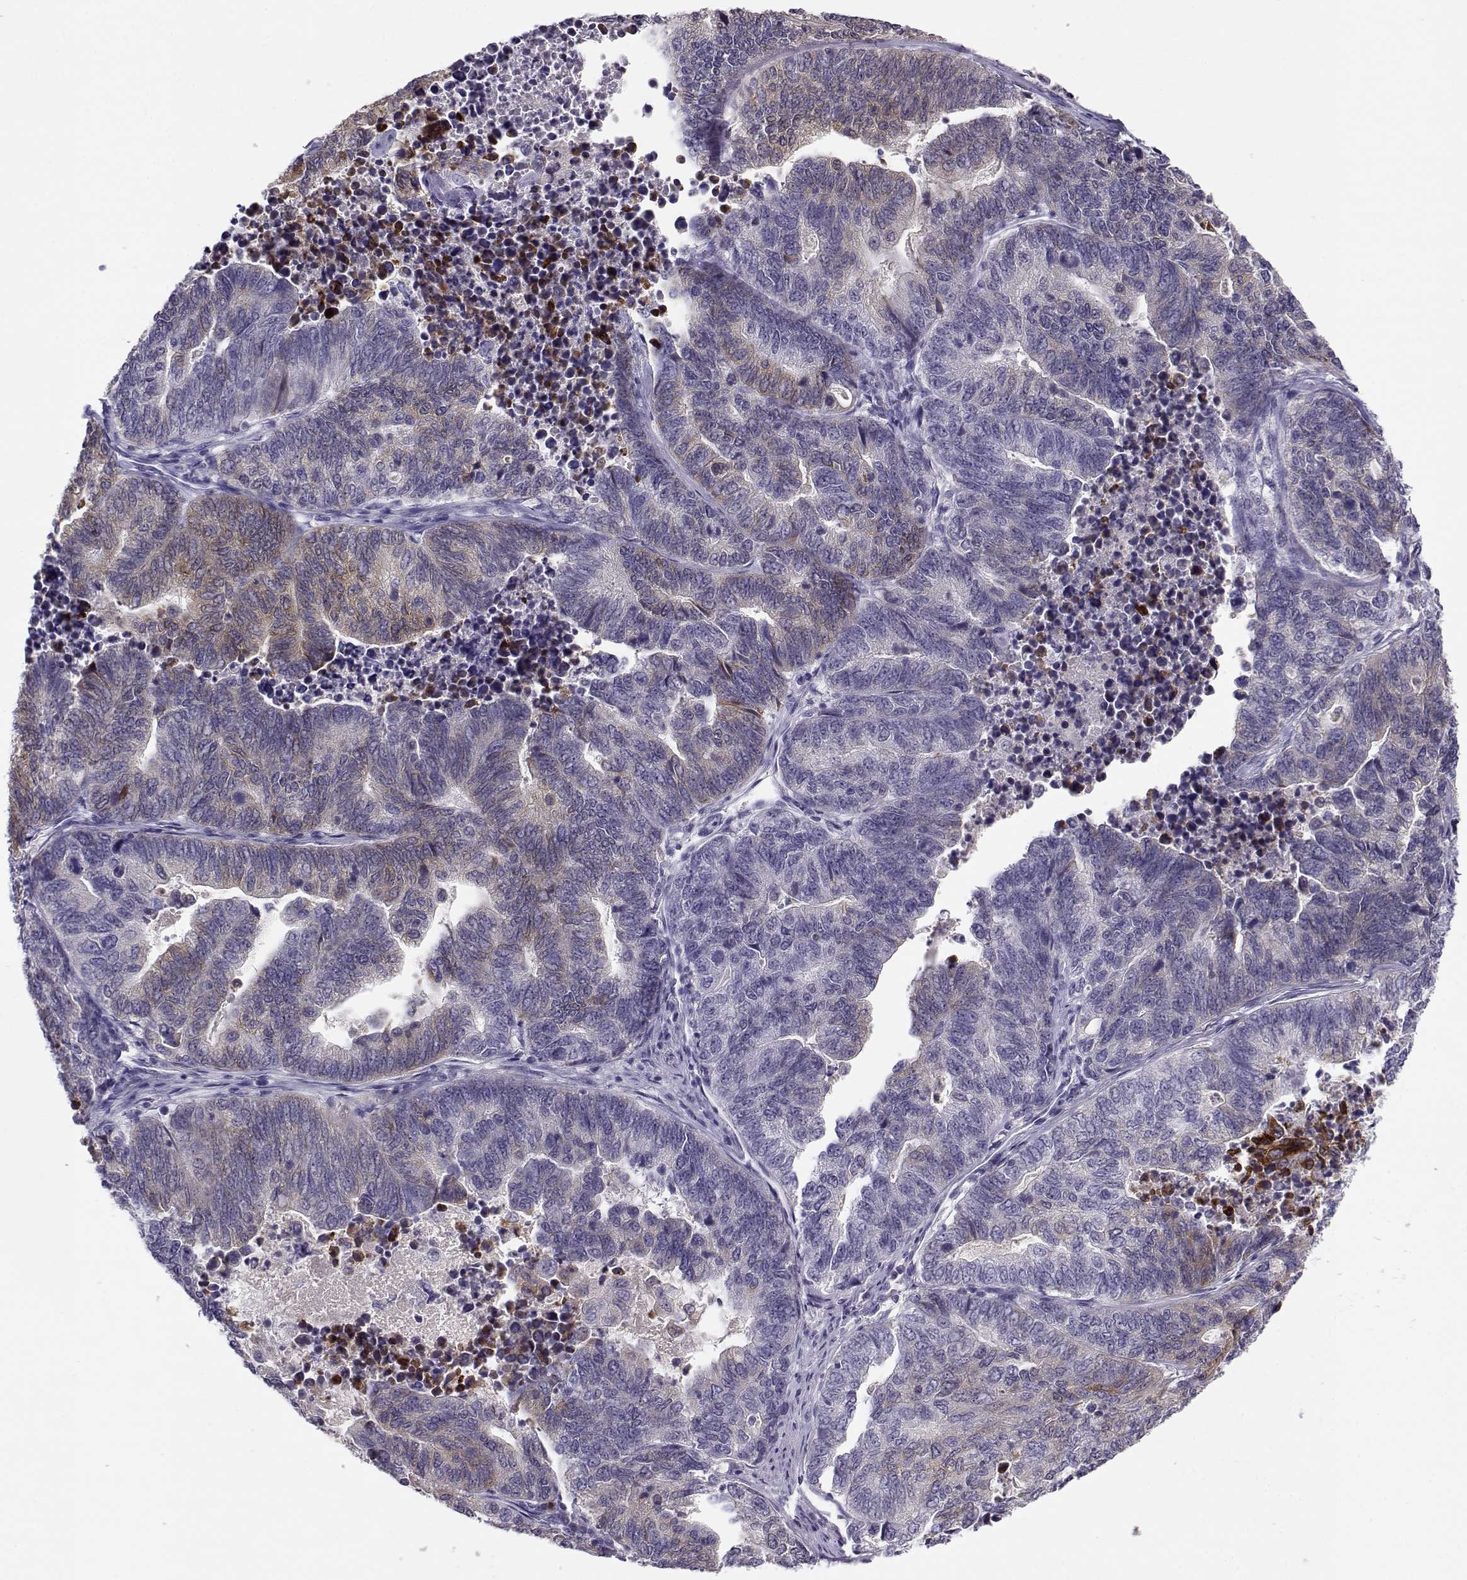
{"staining": {"intensity": "negative", "quantity": "none", "location": "none"}, "tissue": "stomach cancer", "cell_type": "Tumor cells", "image_type": "cancer", "snomed": [{"axis": "morphology", "description": "Adenocarcinoma, NOS"}, {"axis": "topography", "description": "Stomach, upper"}], "caption": "The IHC photomicrograph has no significant positivity in tumor cells of stomach adenocarcinoma tissue.", "gene": "CFAP77", "patient": {"sex": "female", "age": 67}}